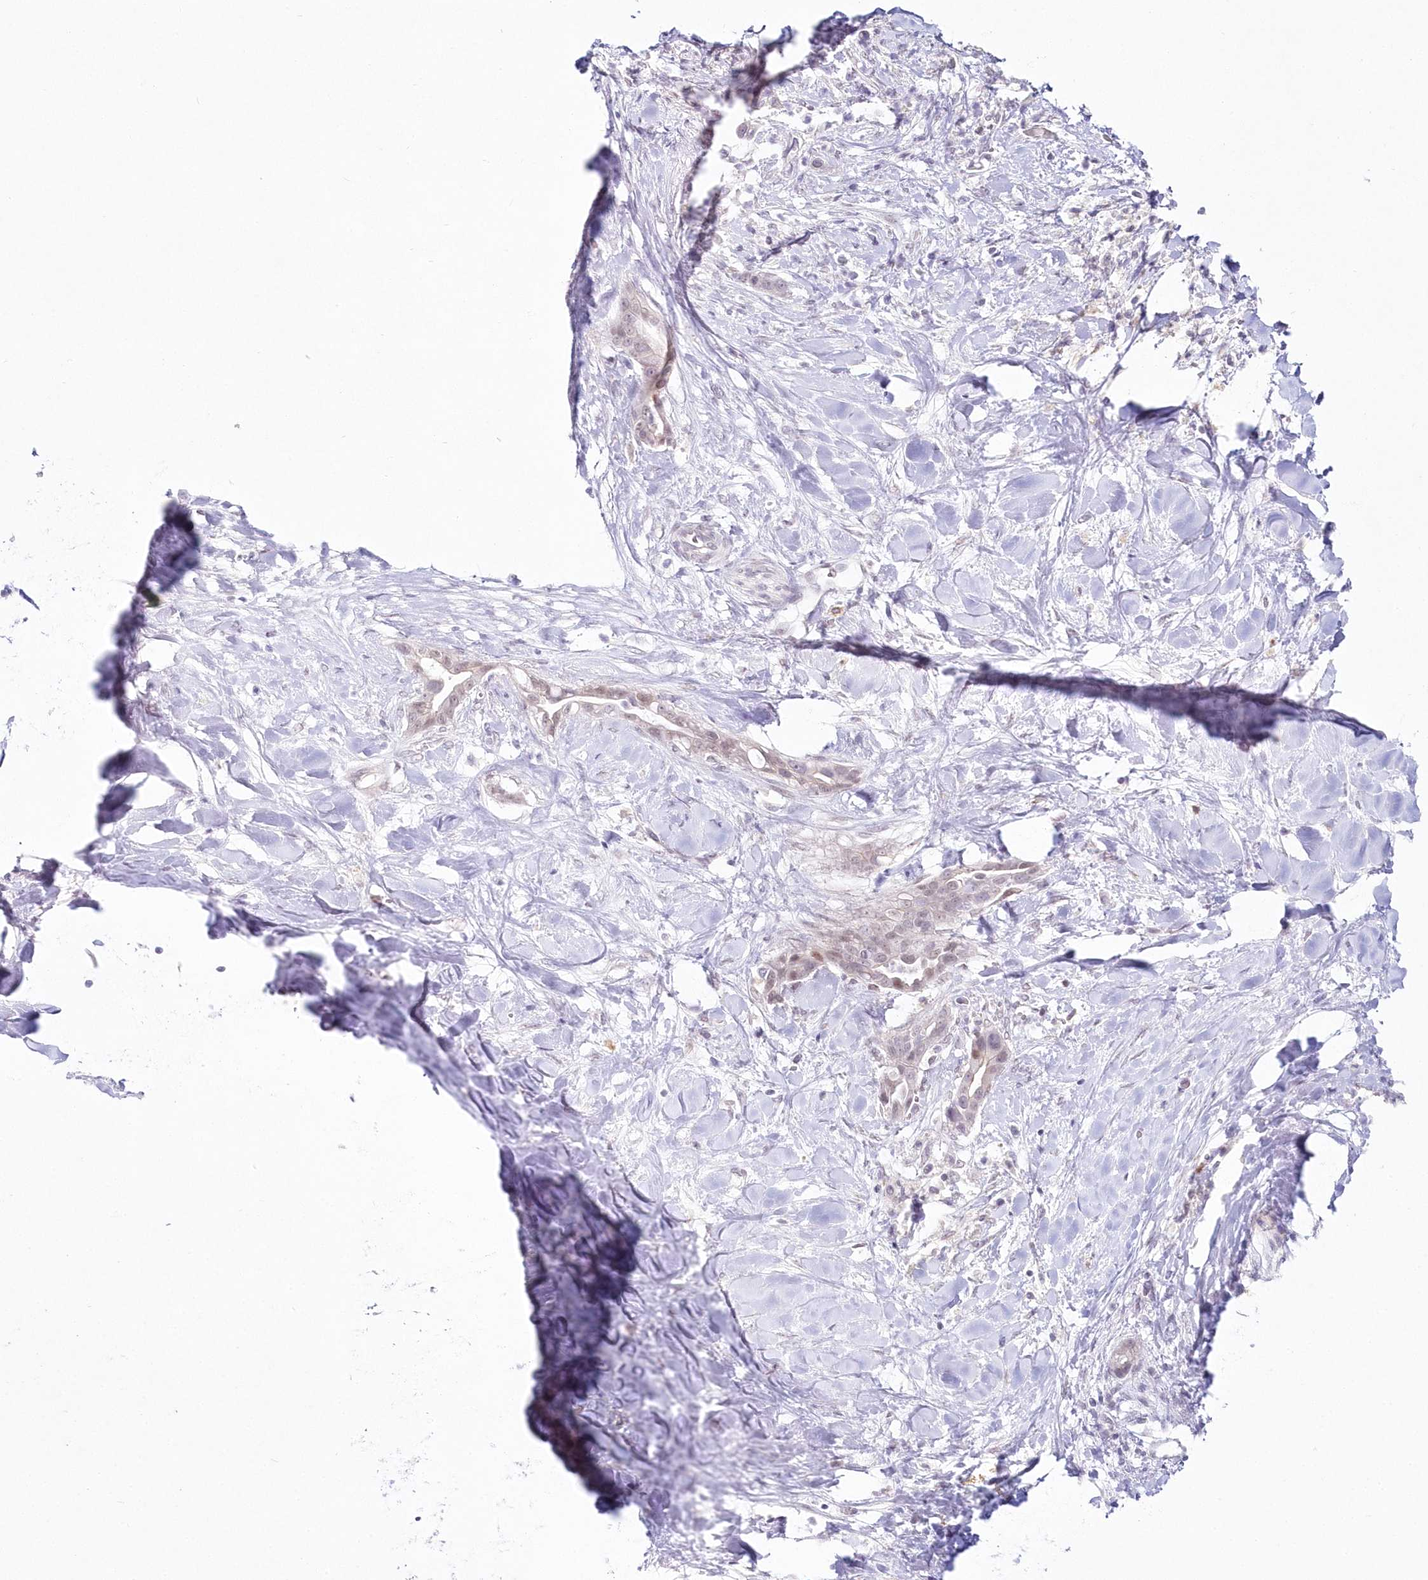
{"staining": {"intensity": "weak", "quantity": "<25%", "location": "nuclear"}, "tissue": "liver cancer", "cell_type": "Tumor cells", "image_type": "cancer", "snomed": [{"axis": "morphology", "description": "Cholangiocarcinoma"}, {"axis": "topography", "description": "Liver"}], "caption": "Protein analysis of cholangiocarcinoma (liver) exhibits no significant positivity in tumor cells. (Brightfield microscopy of DAB (3,3'-diaminobenzidine) IHC at high magnification).", "gene": "HYCC2", "patient": {"sex": "female", "age": 54}}